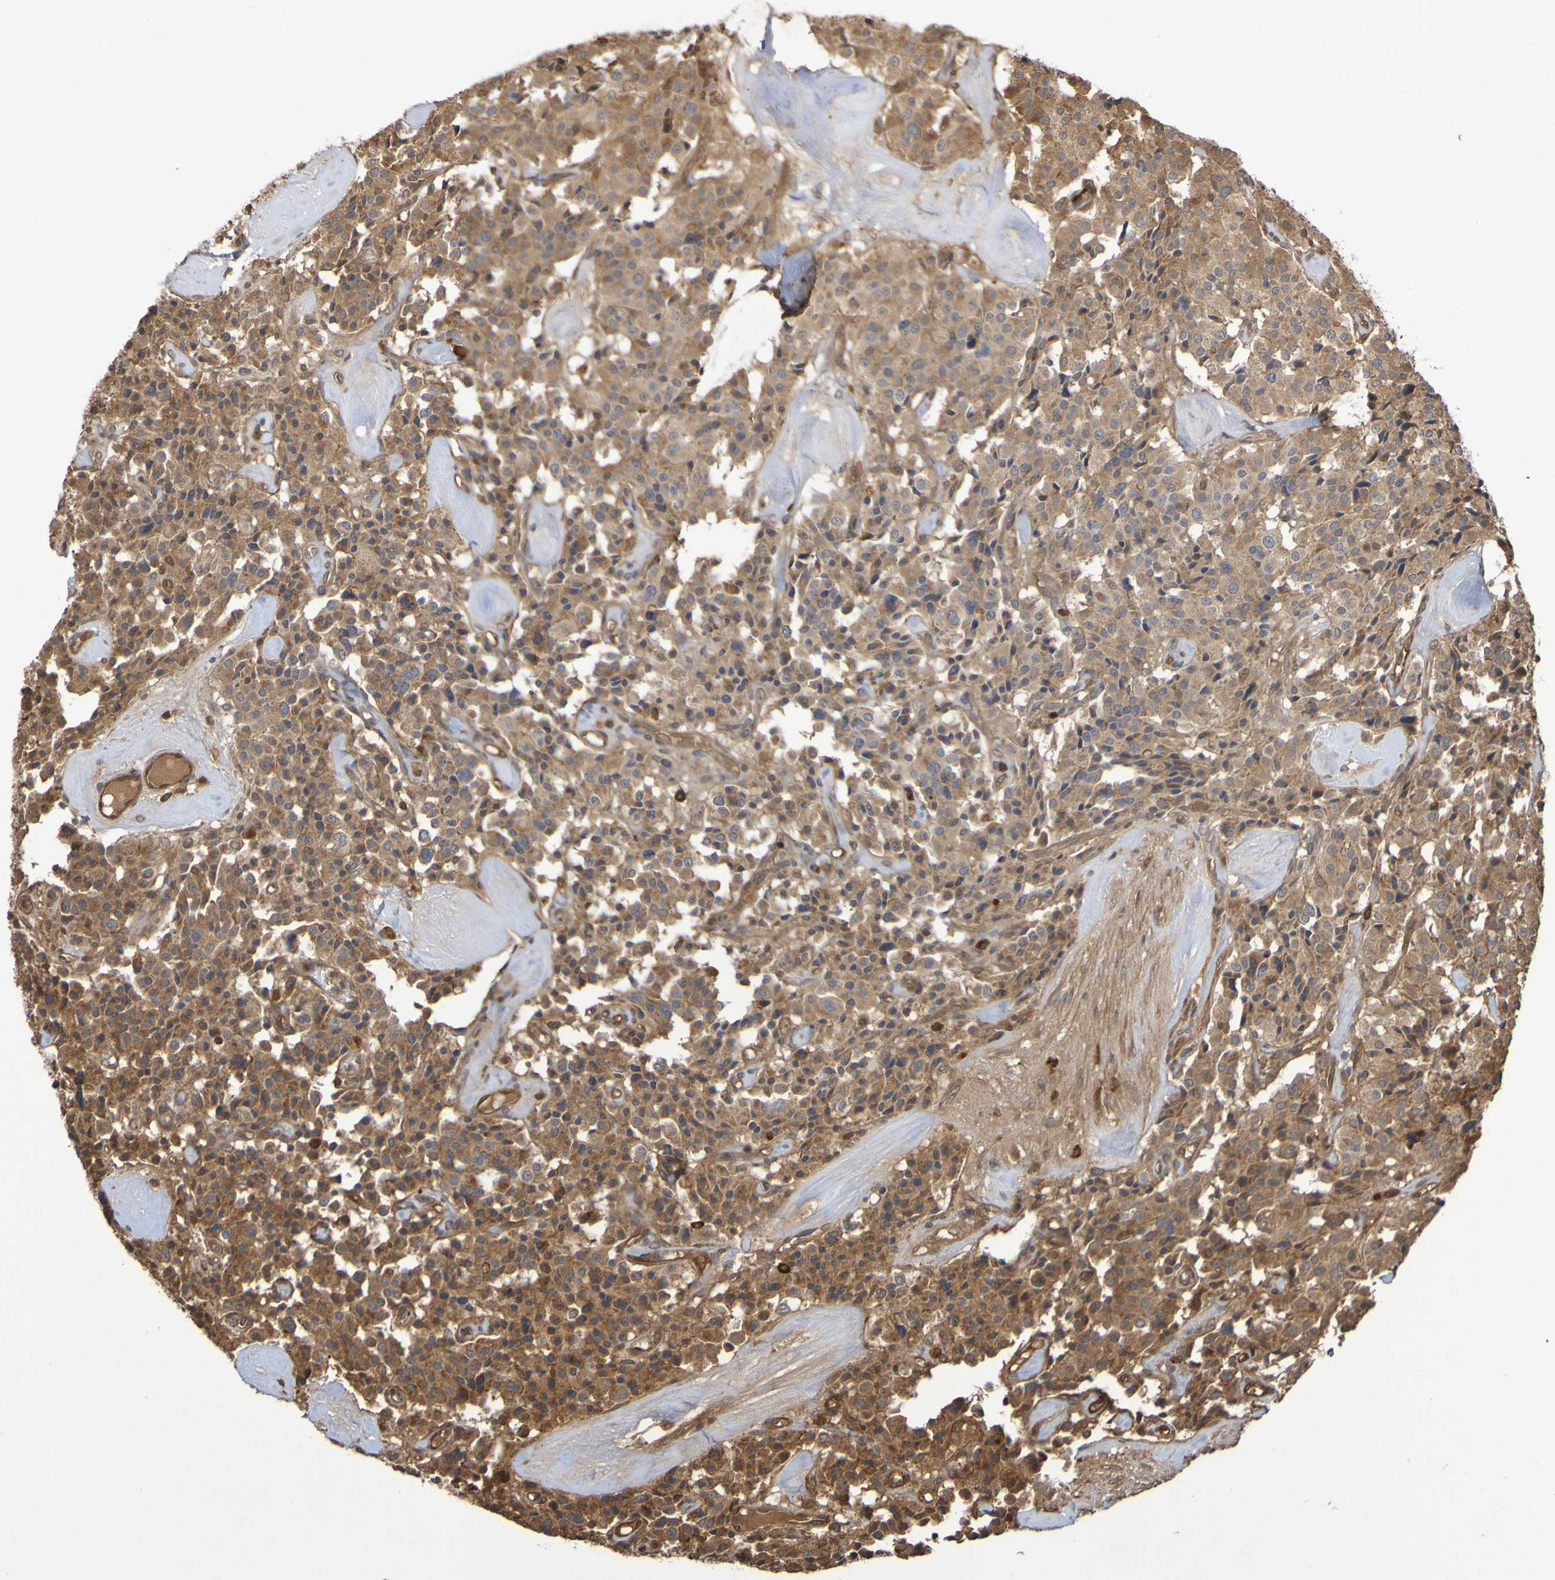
{"staining": {"intensity": "moderate", "quantity": ">75%", "location": "cytoplasmic/membranous"}, "tissue": "carcinoid", "cell_type": "Tumor cells", "image_type": "cancer", "snomed": [{"axis": "morphology", "description": "Carcinoid, malignant, NOS"}, {"axis": "topography", "description": "Lung"}], "caption": "There is medium levels of moderate cytoplasmic/membranous staining in tumor cells of malignant carcinoid, as demonstrated by immunohistochemical staining (brown color).", "gene": "SERPINB6", "patient": {"sex": "male", "age": 30}}